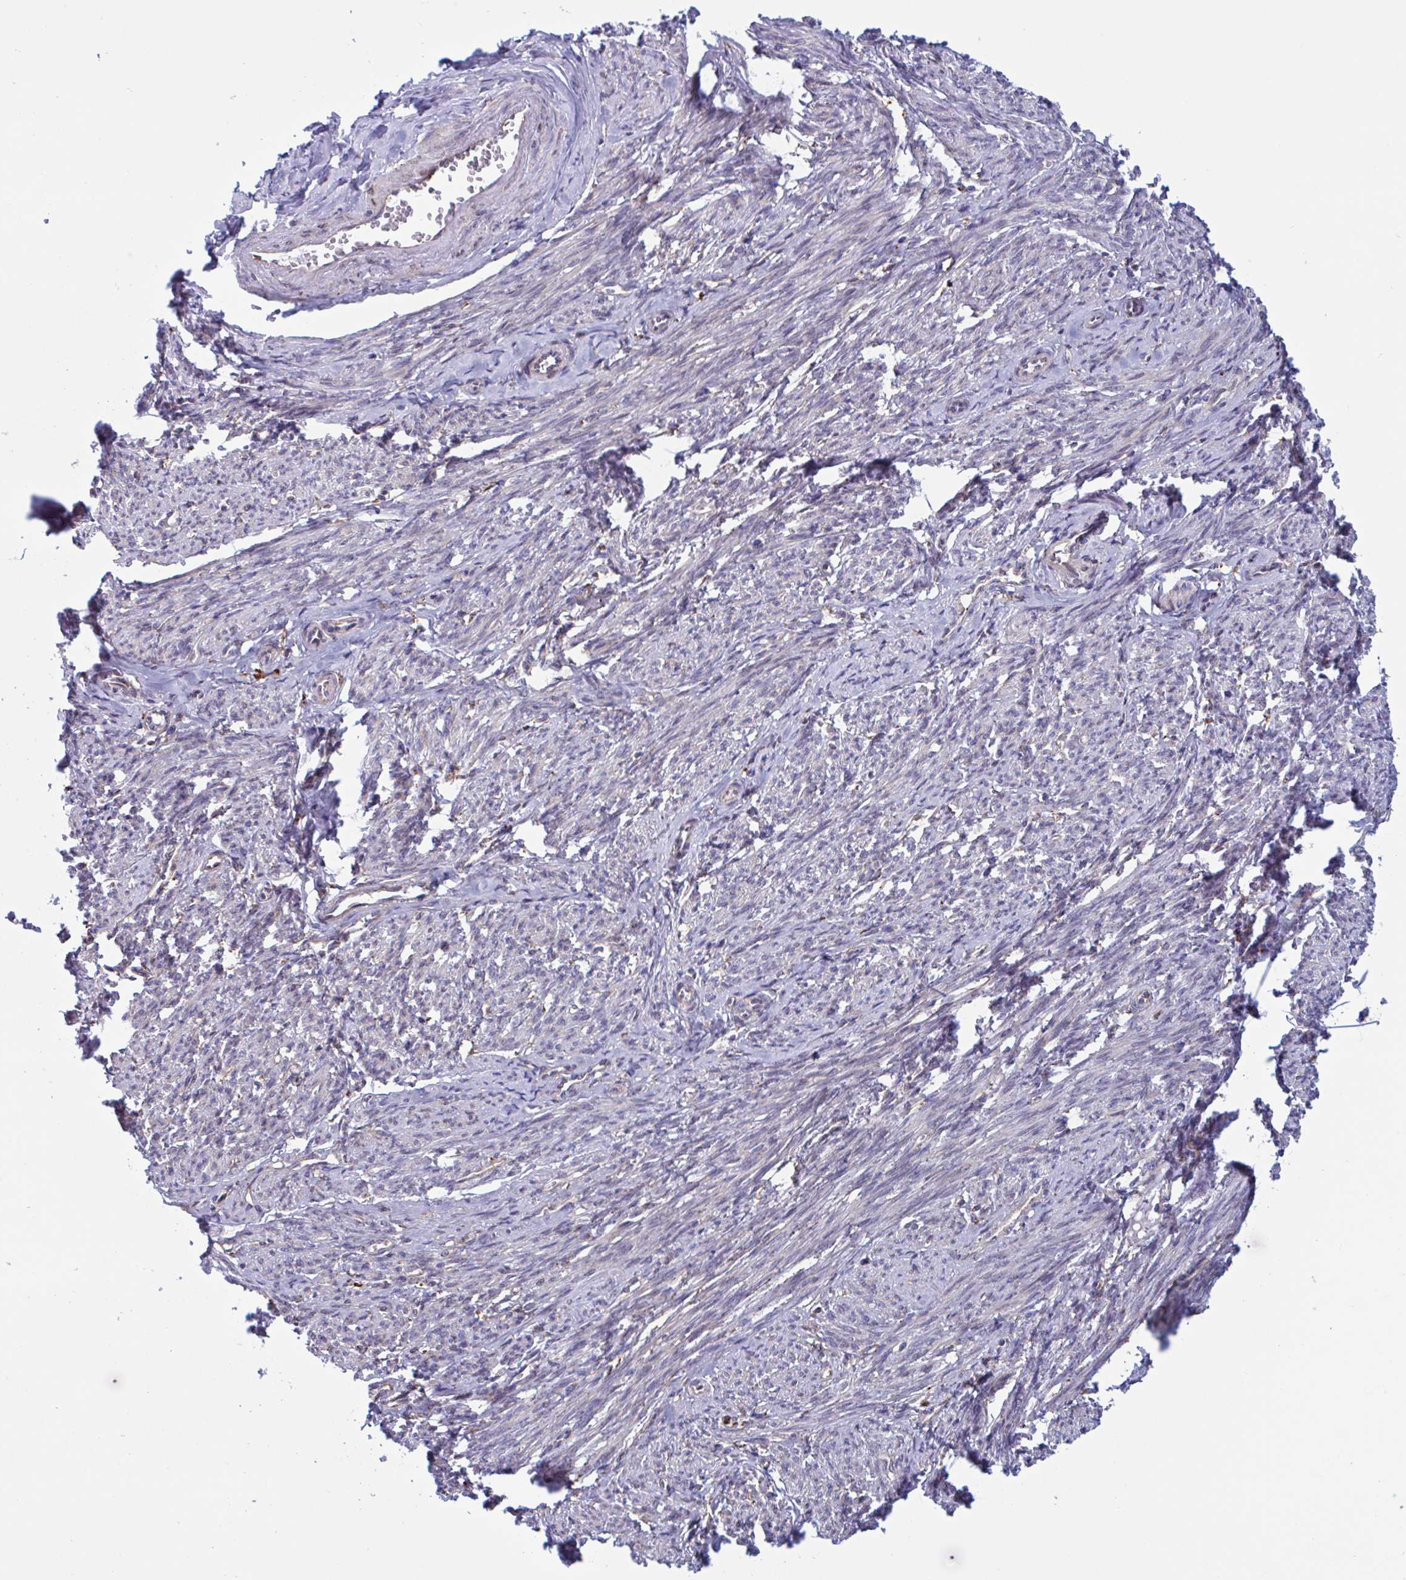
{"staining": {"intensity": "weak", "quantity": "25%-75%", "location": "cytoplasmic/membranous"}, "tissue": "smooth muscle", "cell_type": "Smooth muscle cells", "image_type": "normal", "snomed": [{"axis": "morphology", "description": "Normal tissue, NOS"}, {"axis": "topography", "description": "Smooth muscle"}], "caption": "Brown immunohistochemical staining in benign human smooth muscle exhibits weak cytoplasmic/membranous expression in approximately 25%-75% of smooth muscle cells.", "gene": "PEAK3", "patient": {"sex": "female", "age": 65}}